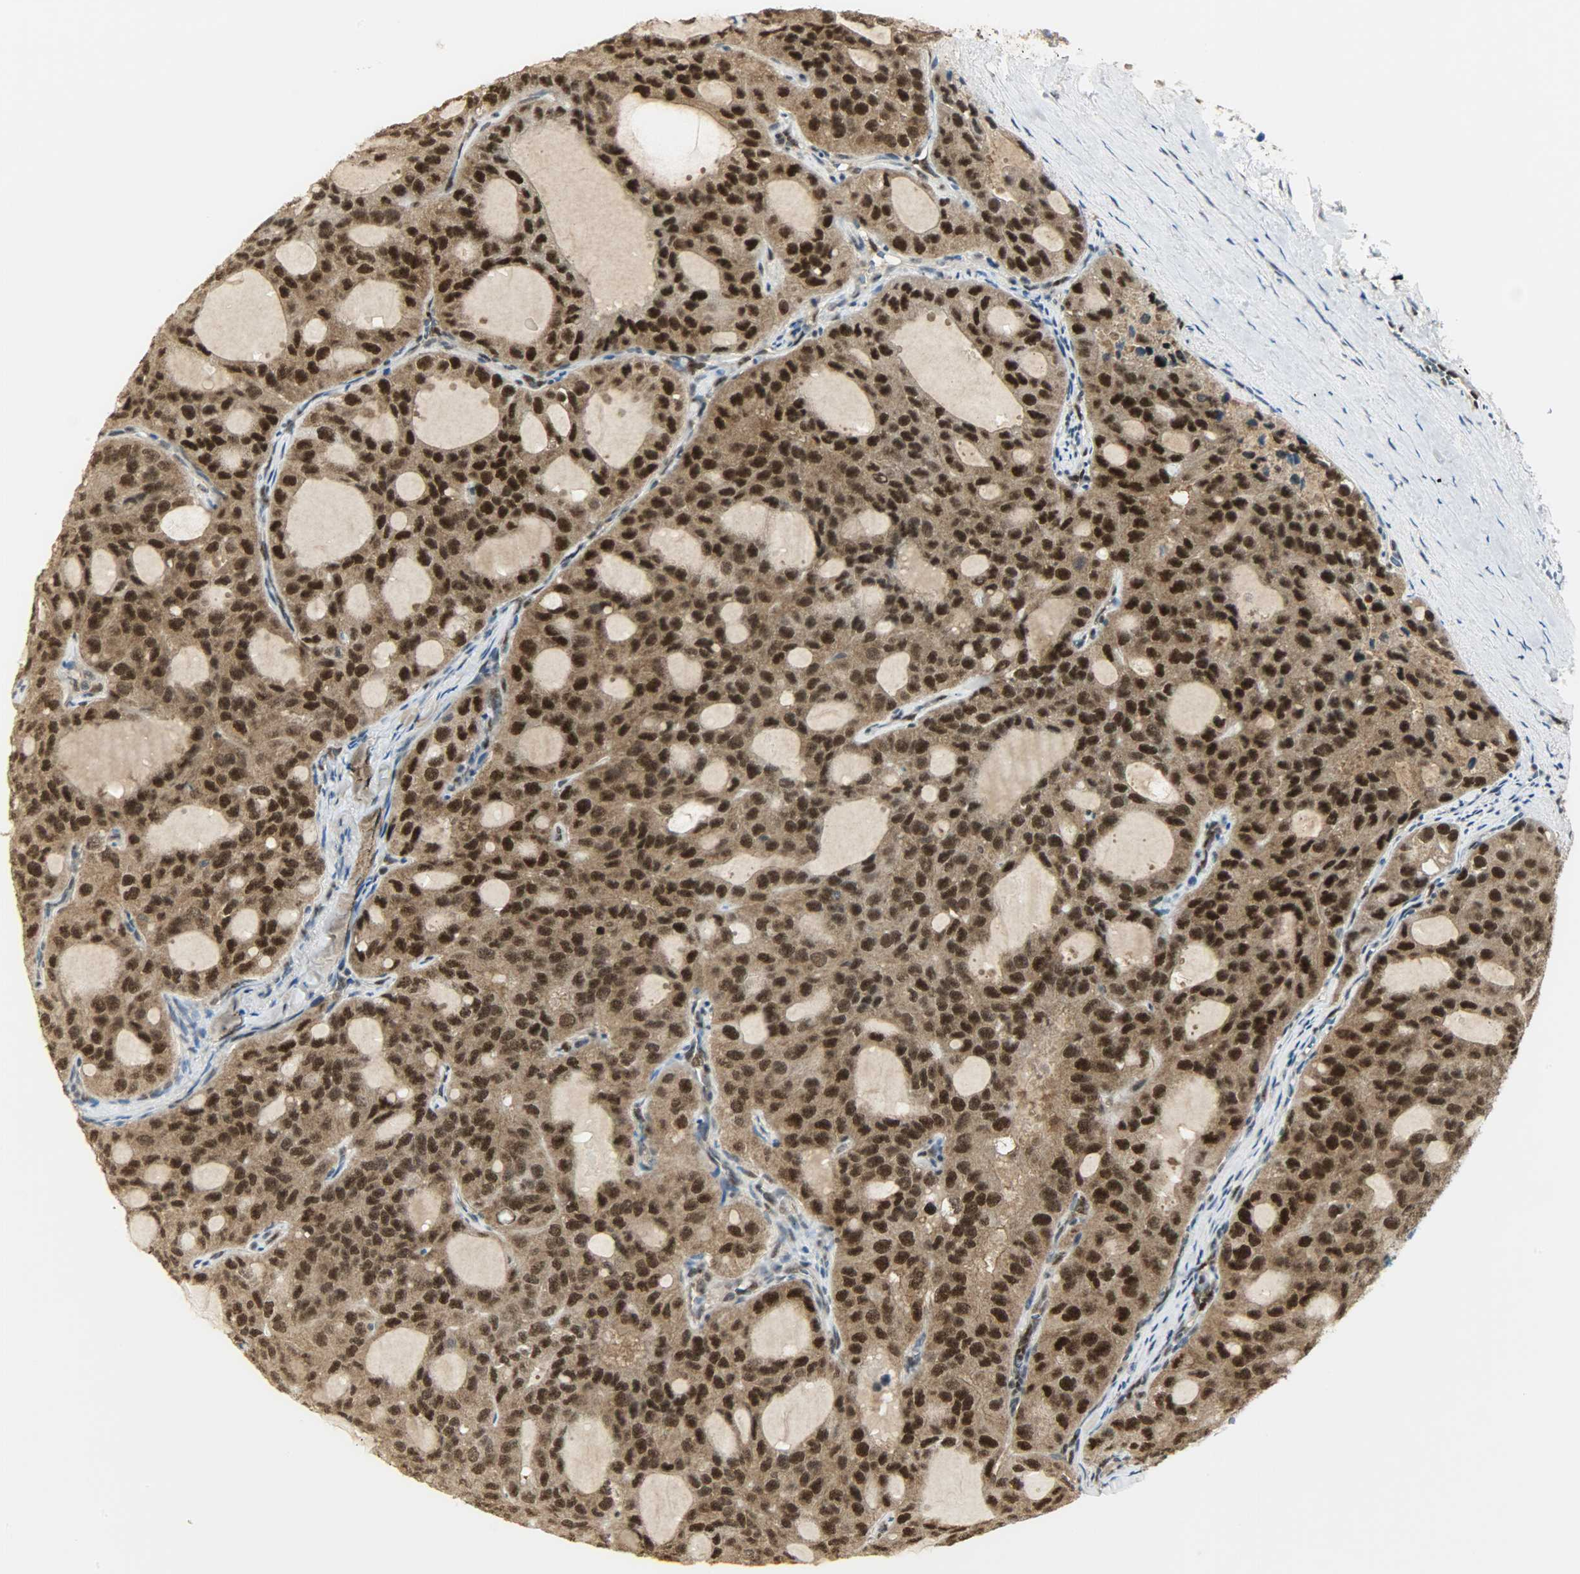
{"staining": {"intensity": "strong", "quantity": ">75%", "location": "cytoplasmic/membranous,nuclear"}, "tissue": "thyroid cancer", "cell_type": "Tumor cells", "image_type": "cancer", "snomed": [{"axis": "morphology", "description": "Follicular adenoma carcinoma, NOS"}, {"axis": "topography", "description": "Thyroid gland"}], "caption": "A brown stain highlights strong cytoplasmic/membranous and nuclear positivity of a protein in follicular adenoma carcinoma (thyroid) tumor cells.", "gene": "NPEPL1", "patient": {"sex": "male", "age": 75}}